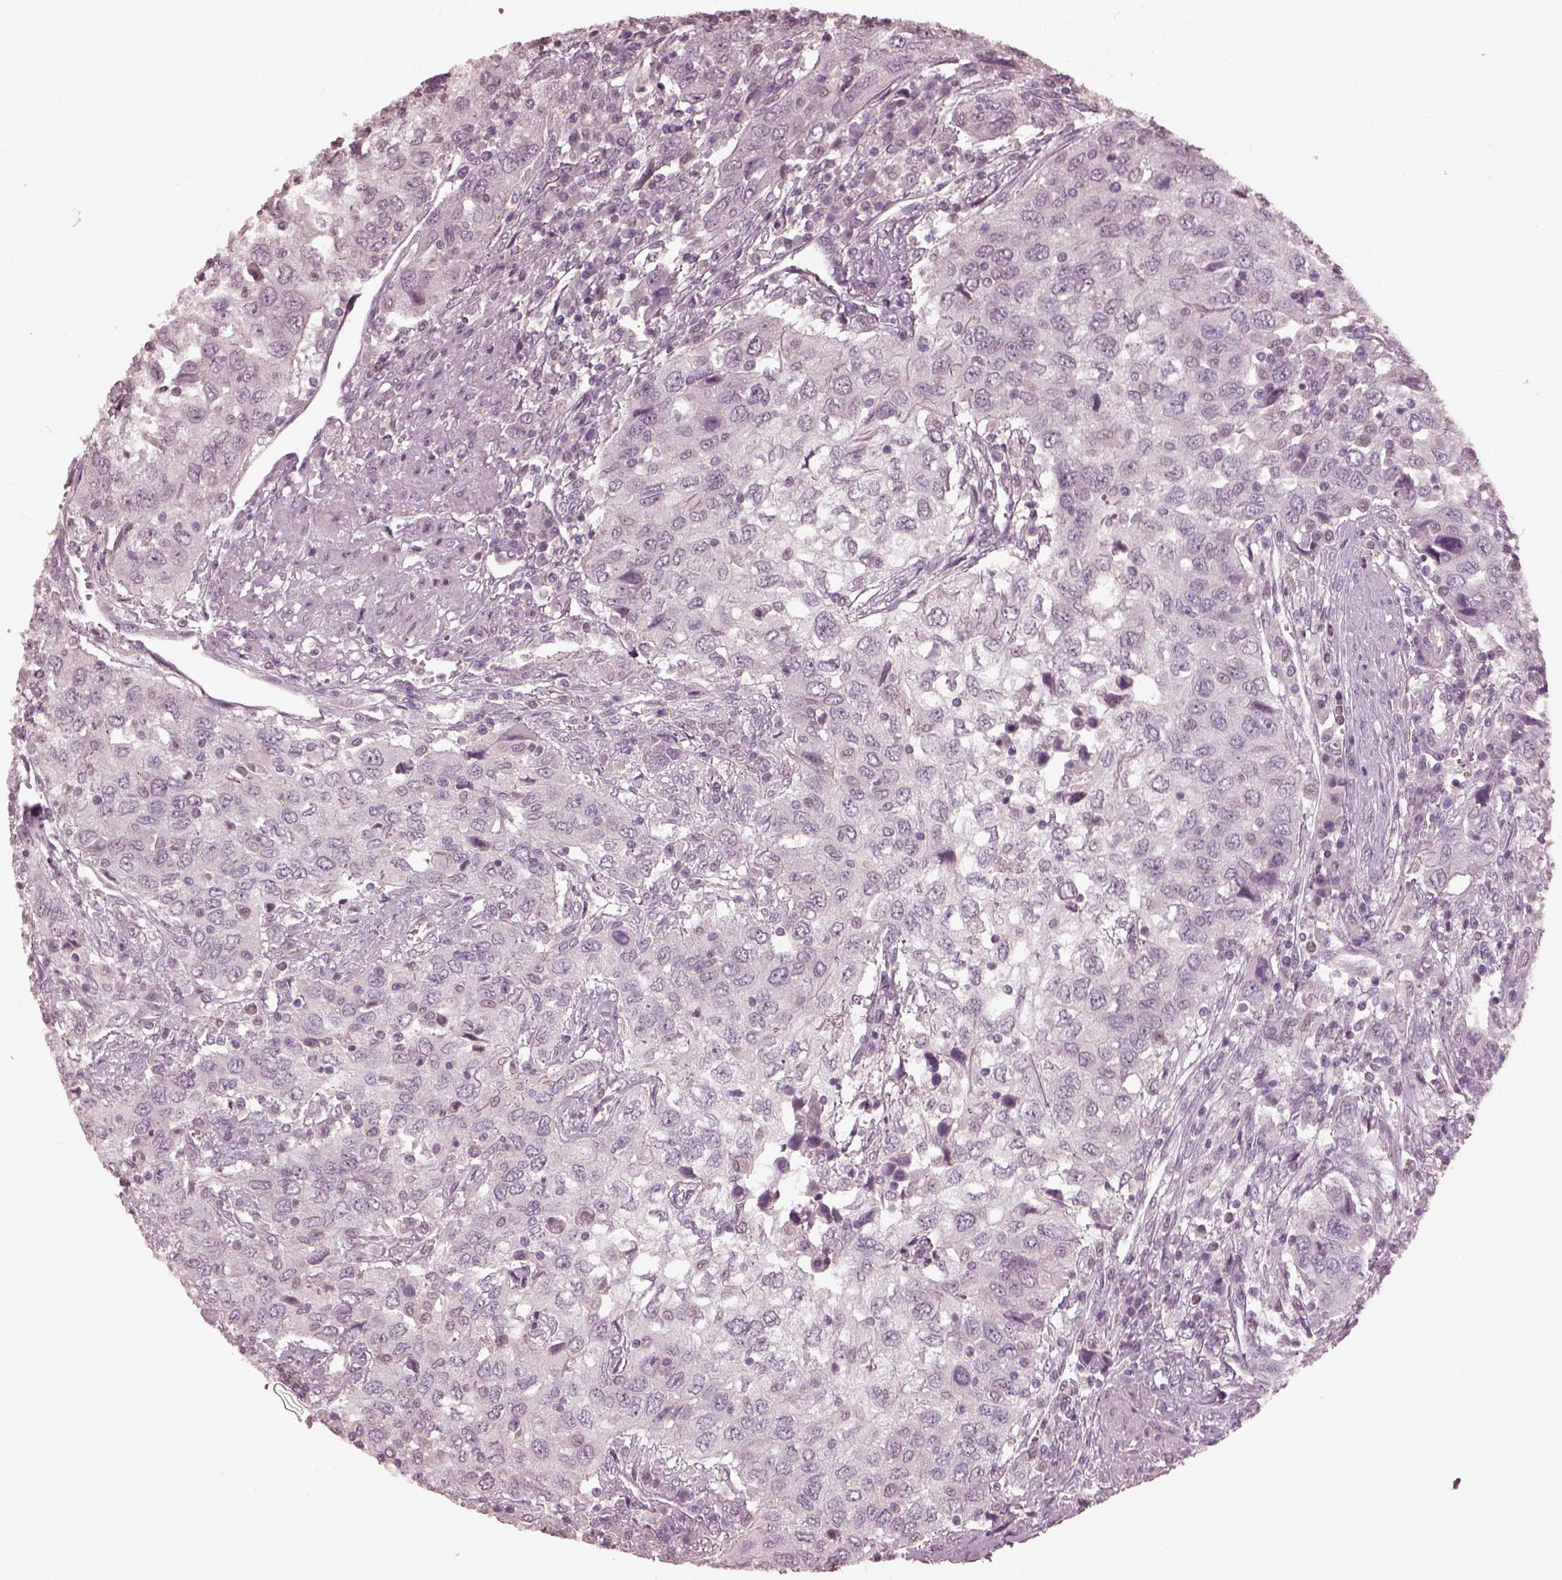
{"staining": {"intensity": "negative", "quantity": "none", "location": "none"}, "tissue": "urothelial cancer", "cell_type": "Tumor cells", "image_type": "cancer", "snomed": [{"axis": "morphology", "description": "Urothelial carcinoma, High grade"}, {"axis": "topography", "description": "Urinary bladder"}], "caption": "Tumor cells are negative for brown protein staining in urothelial cancer. The staining is performed using DAB brown chromogen with nuclei counter-stained in using hematoxylin.", "gene": "TSKS", "patient": {"sex": "male", "age": 76}}